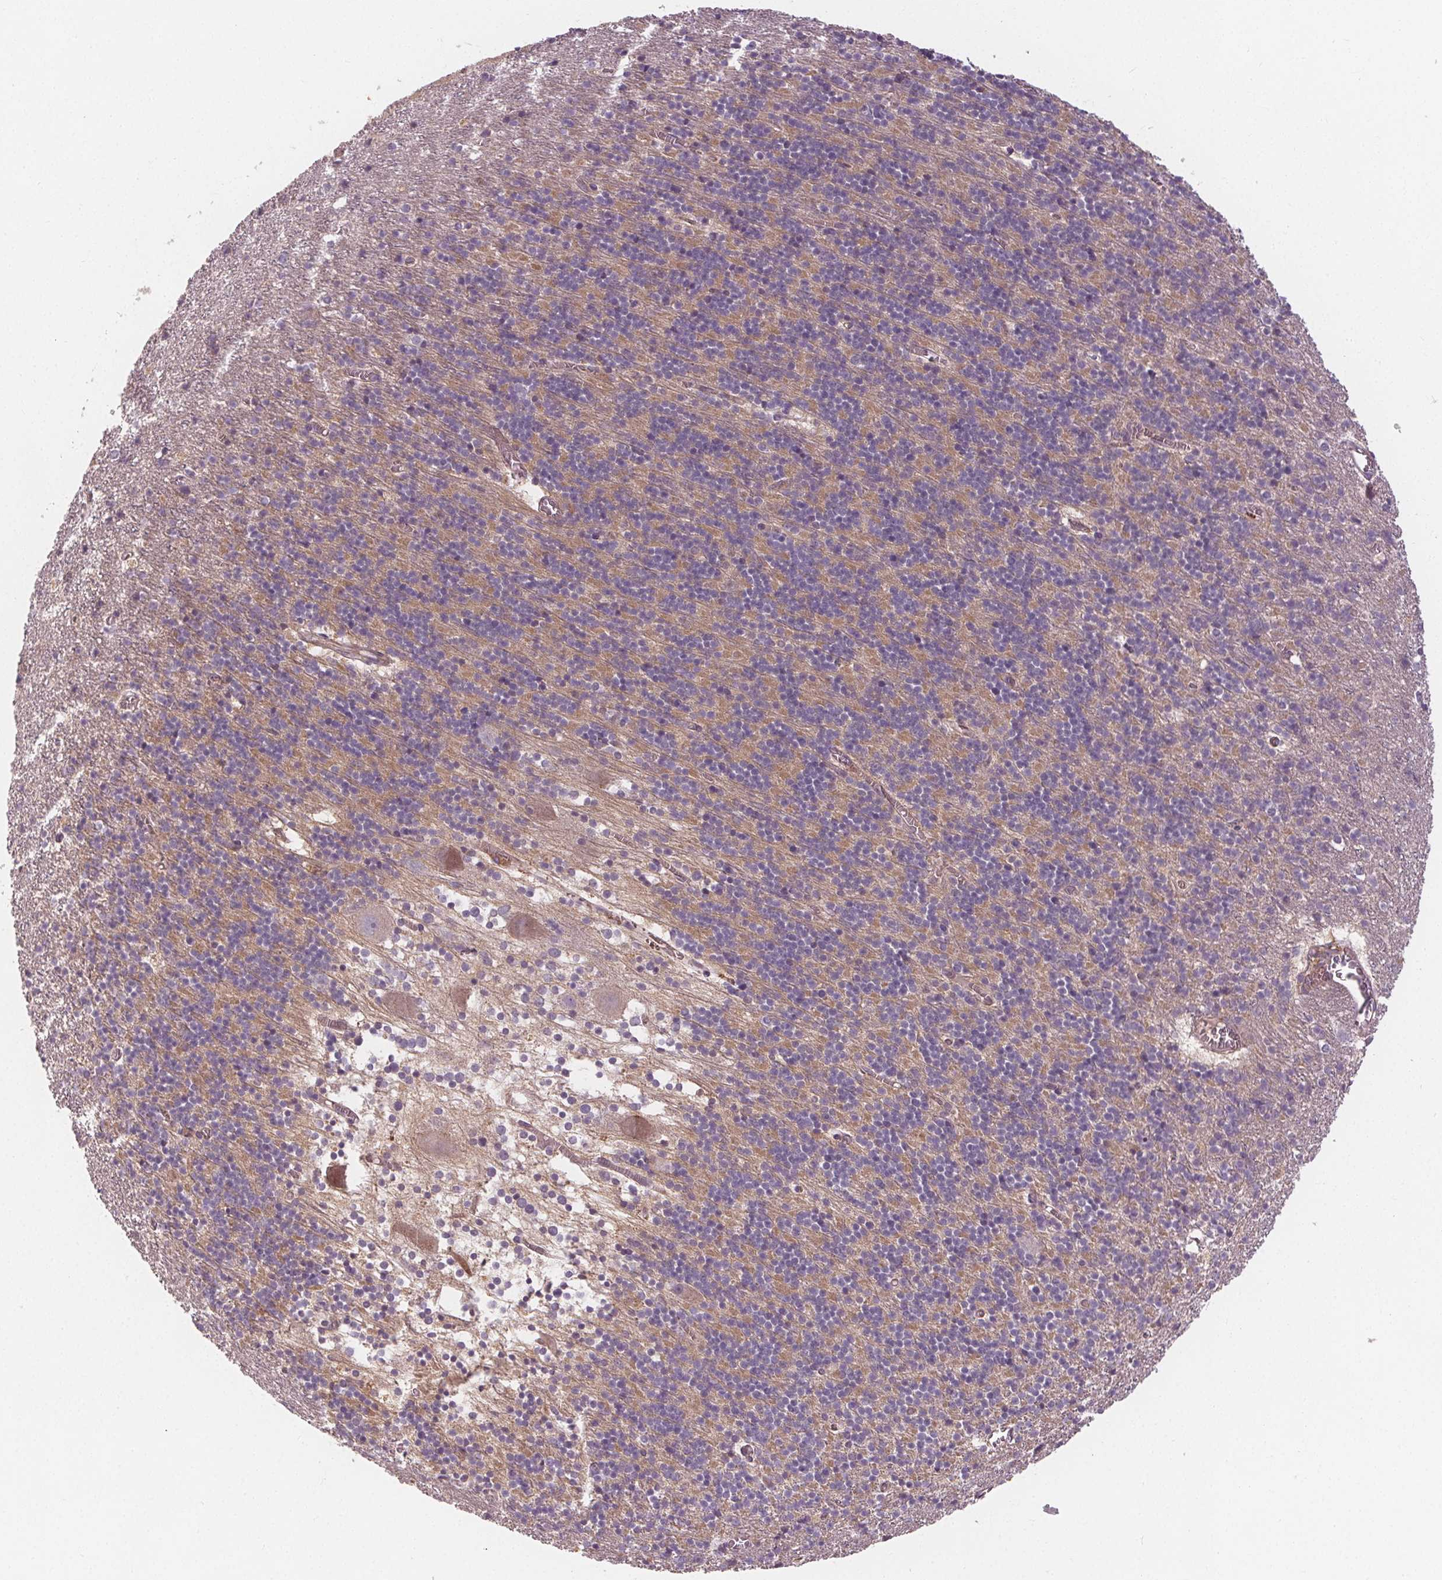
{"staining": {"intensity": "moderate", "quantity": "<25%", "location": "cytoplasmic/membranous"}, "tissue": "cerebellum", "cell_type": "Cells in granular layer", "image_type": "normal", "snomed": [{"axis": "morphology", "description": "Normal tissue, NOS"}, {"axis": "topography", "description": "Cerebellum"}], "caption": "Normal cerebellum reveals moderate cytoplasmic/membranous positivity in approximately <25% of cells in granular layer (DAB IHC with brightfield microscopy, high magnification)..", "gene": "VNN1", "patient": {"sex": "male", "age": 70}}